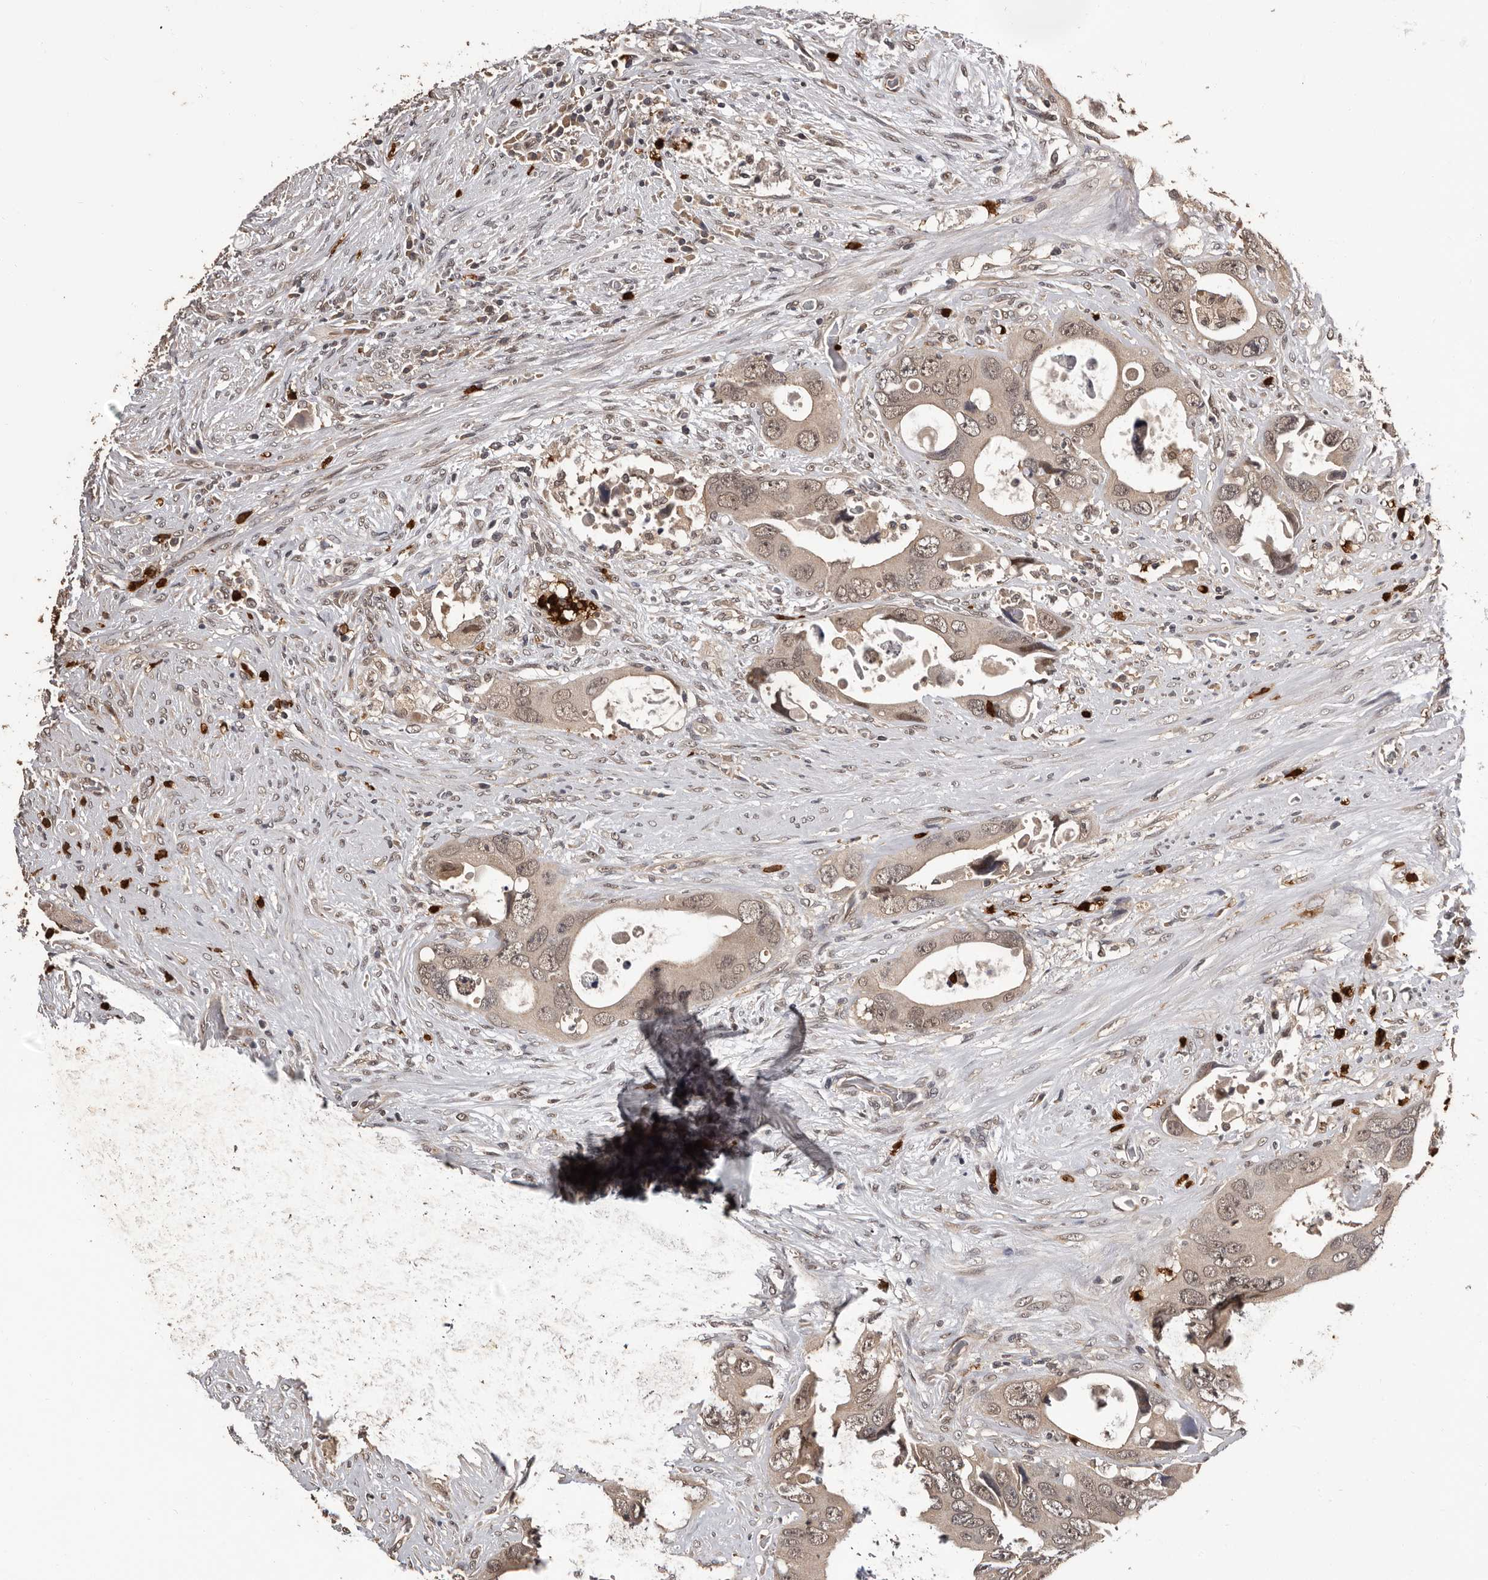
{"staining": {"intensity": "weak", "quantity": ">75%", "location": "cytoplasmic/membranous,nuclear"}, "tissue": "colorectal cancer", "cell_type": "Tumor cells", "image_type": "cancer", "snomed": [{"axis": "morphology", "description": "Adenocarcinoma, NOS"}, {"axis": "topography", "description": "Rectum"}], "caption": "This is an image of IHC staining of adenocarcinoma (colorectal), which shows weak expression in the cytoplasmic/membranous and nuclear of tumor cells.", "gene": "VPS37A", "patient": {"sex": "male", "age": 70}}